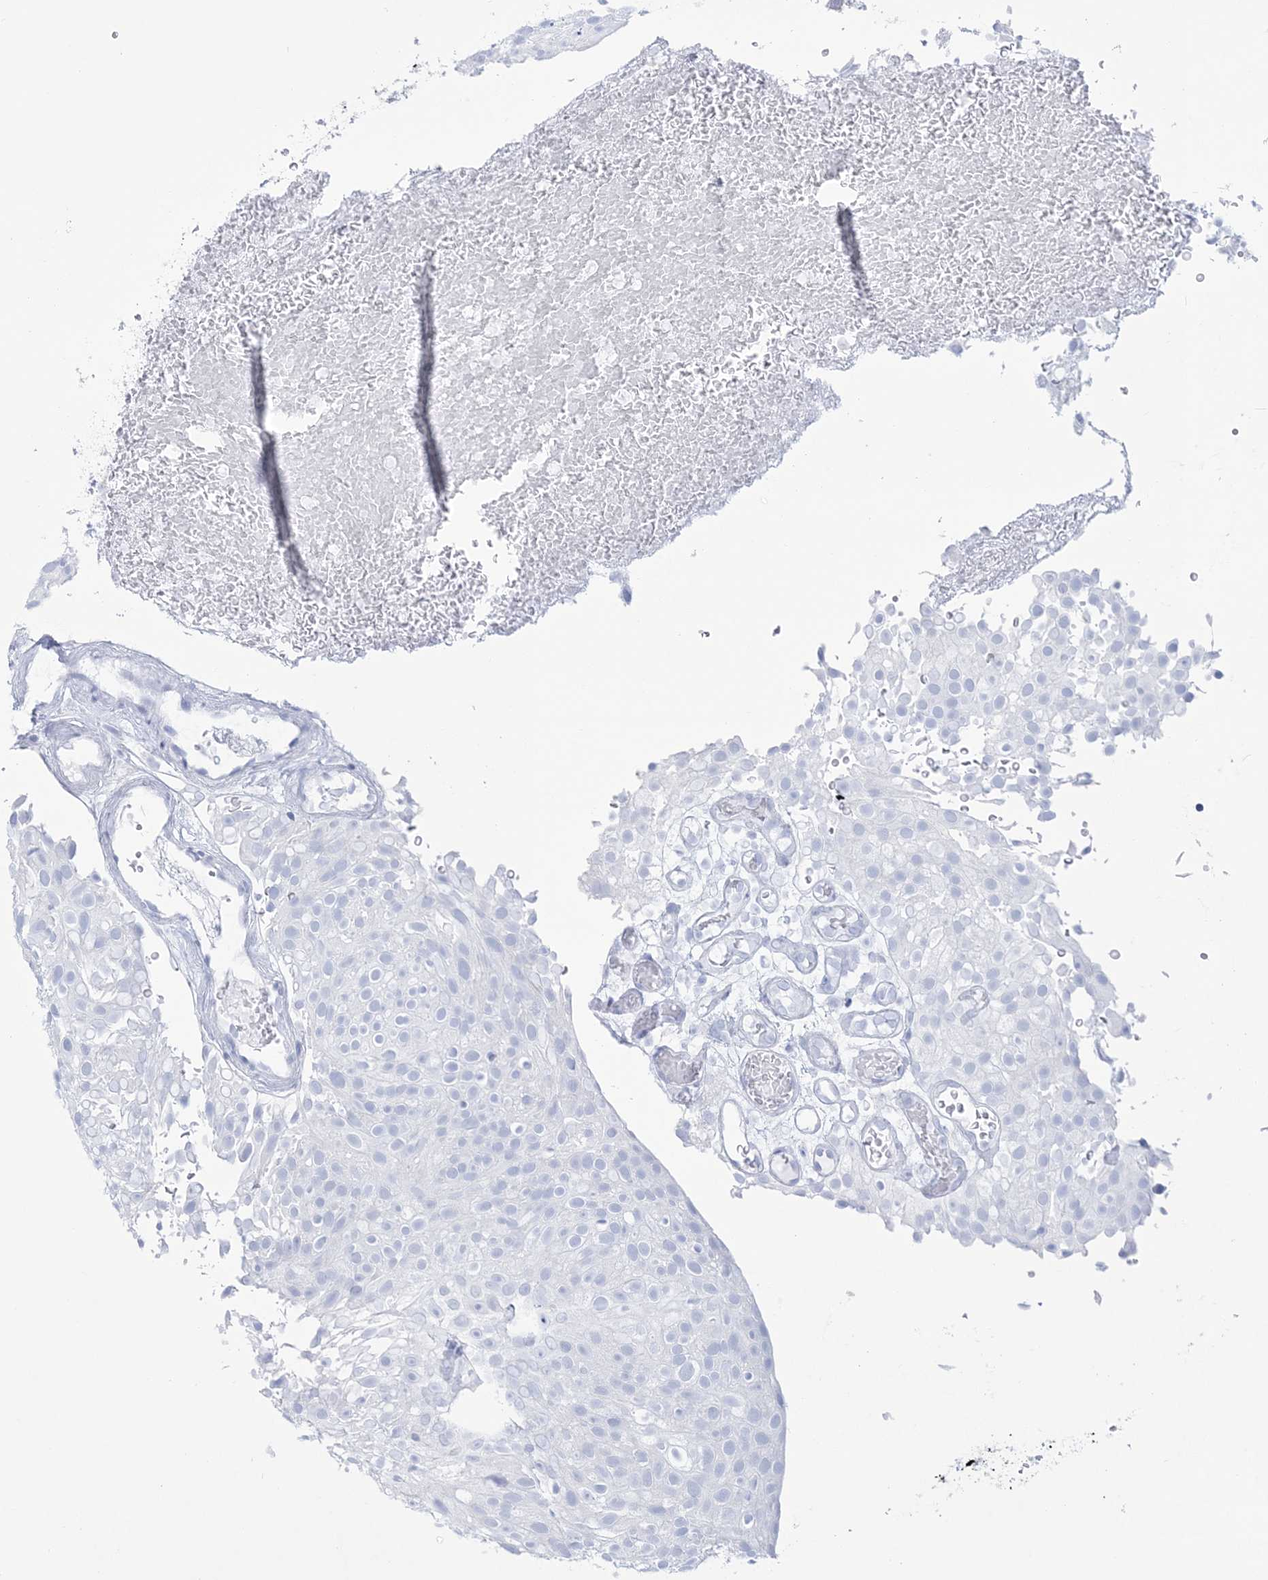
{"staining": {"intensity": "negative", "quantity": "none", "location": "none"}, "tissue": "urothelial cancer", "cell_type": "Tumor cells", "image_type": "cancer", "snomed": [{"axis": "morphology", "description": "Urothelial carcinoma, Low grade"}, {"axis": "topography", "description": "Urinary bladder"}], "caption": "Immunohistochemistry (IHC) photomicrograph of urothelial cancer stained for a protein (brown), which reveals no positivity in tumor cells.", "gene": "RBP2", "patient": {"sex": "male", "age": 78}}